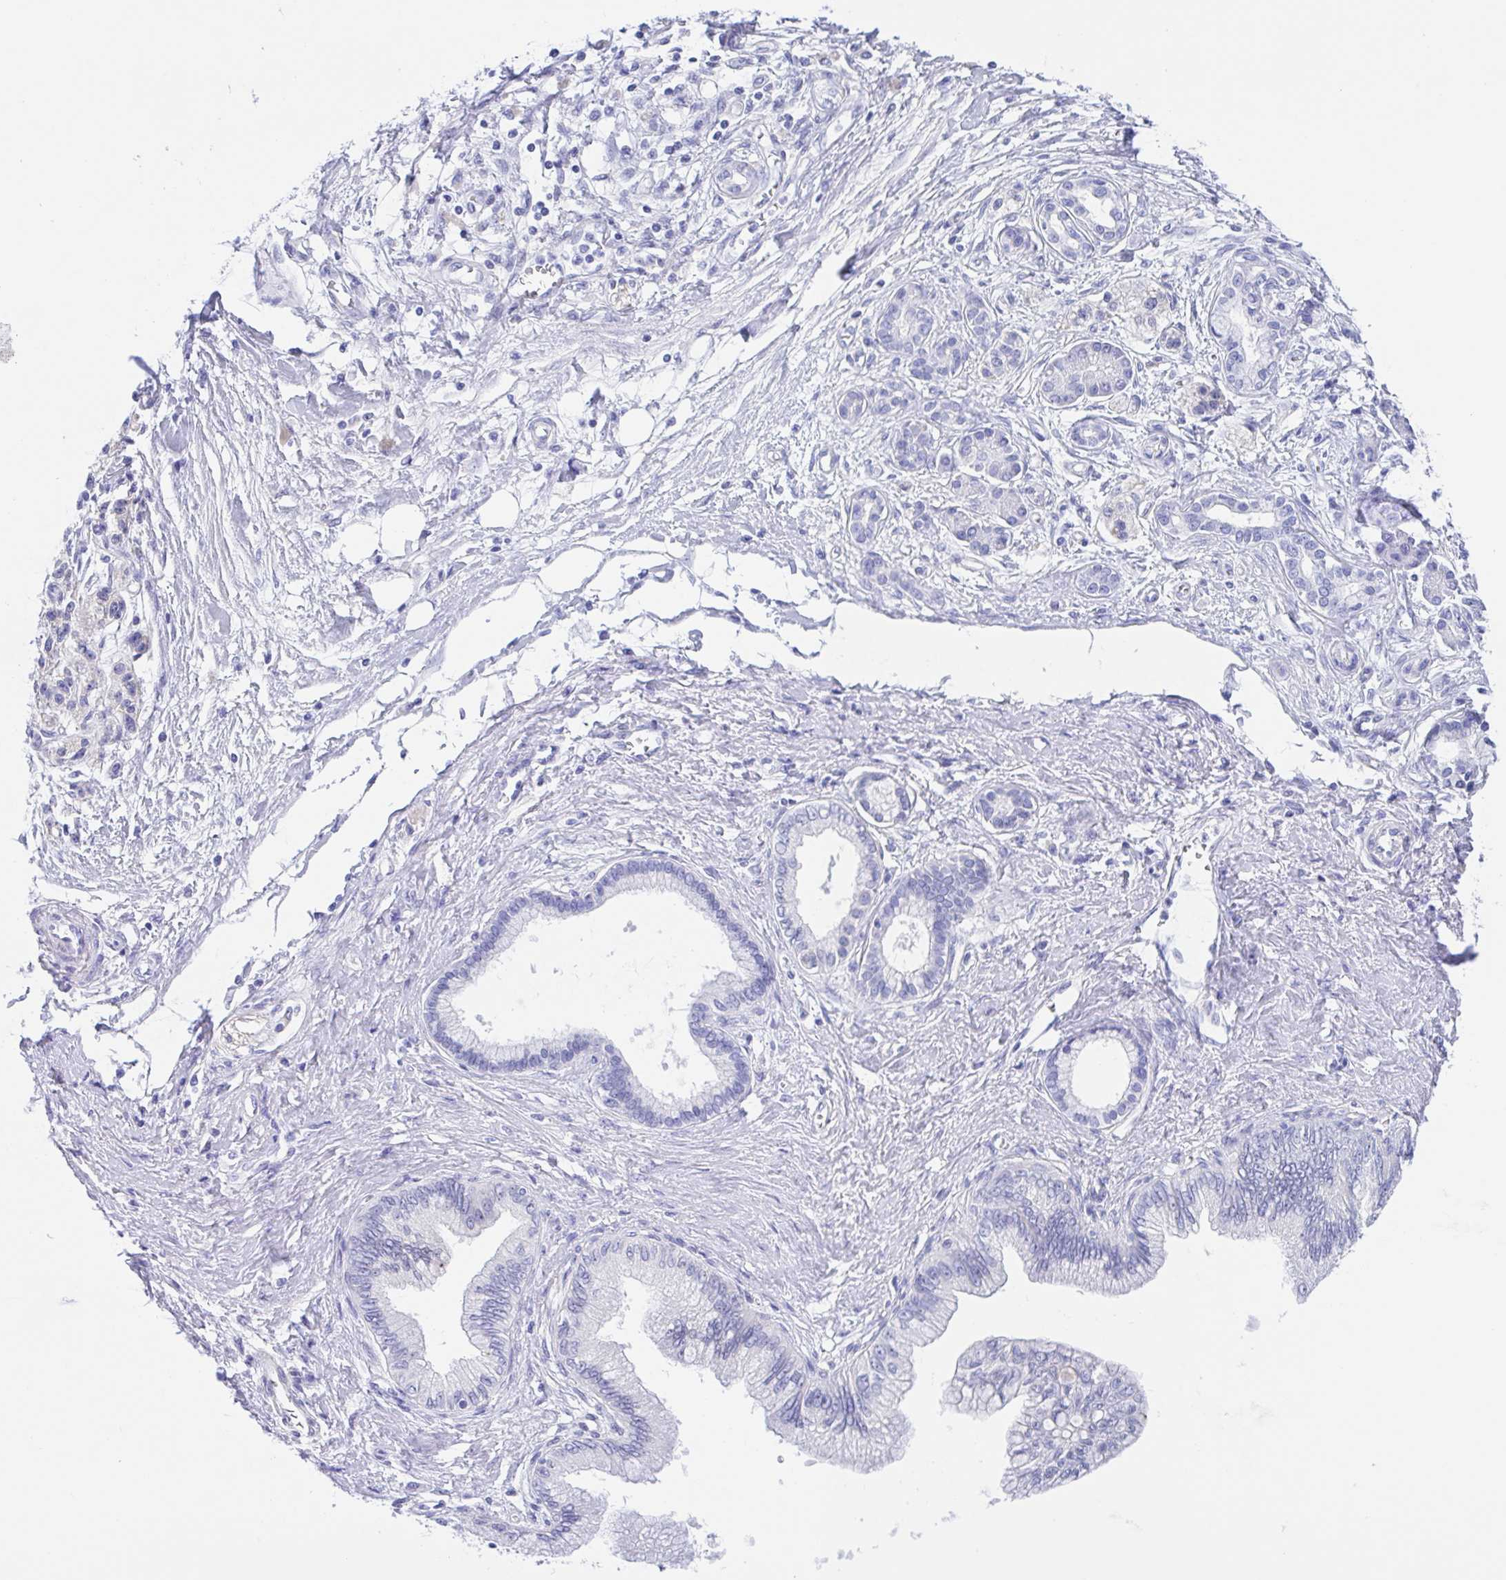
{"staining": {"intensity": "negative", "quantity": "none", "location": "none"}, "tissue": "pancreatic cancer", "cell_type": "Tumor cells", "image_type": "cancer", "snomed": [{"axis": "morphology", "description": "Adenocarcinoma, NOS"}, {"axis": "topography", "description": "Pancreas"}], "caption": "Immunohistochemical staining of pancreatic cancer shows no significant expression in tumor cells.", "gene": "MUCL3", "patient": {"sex": "female", "age": 77}}